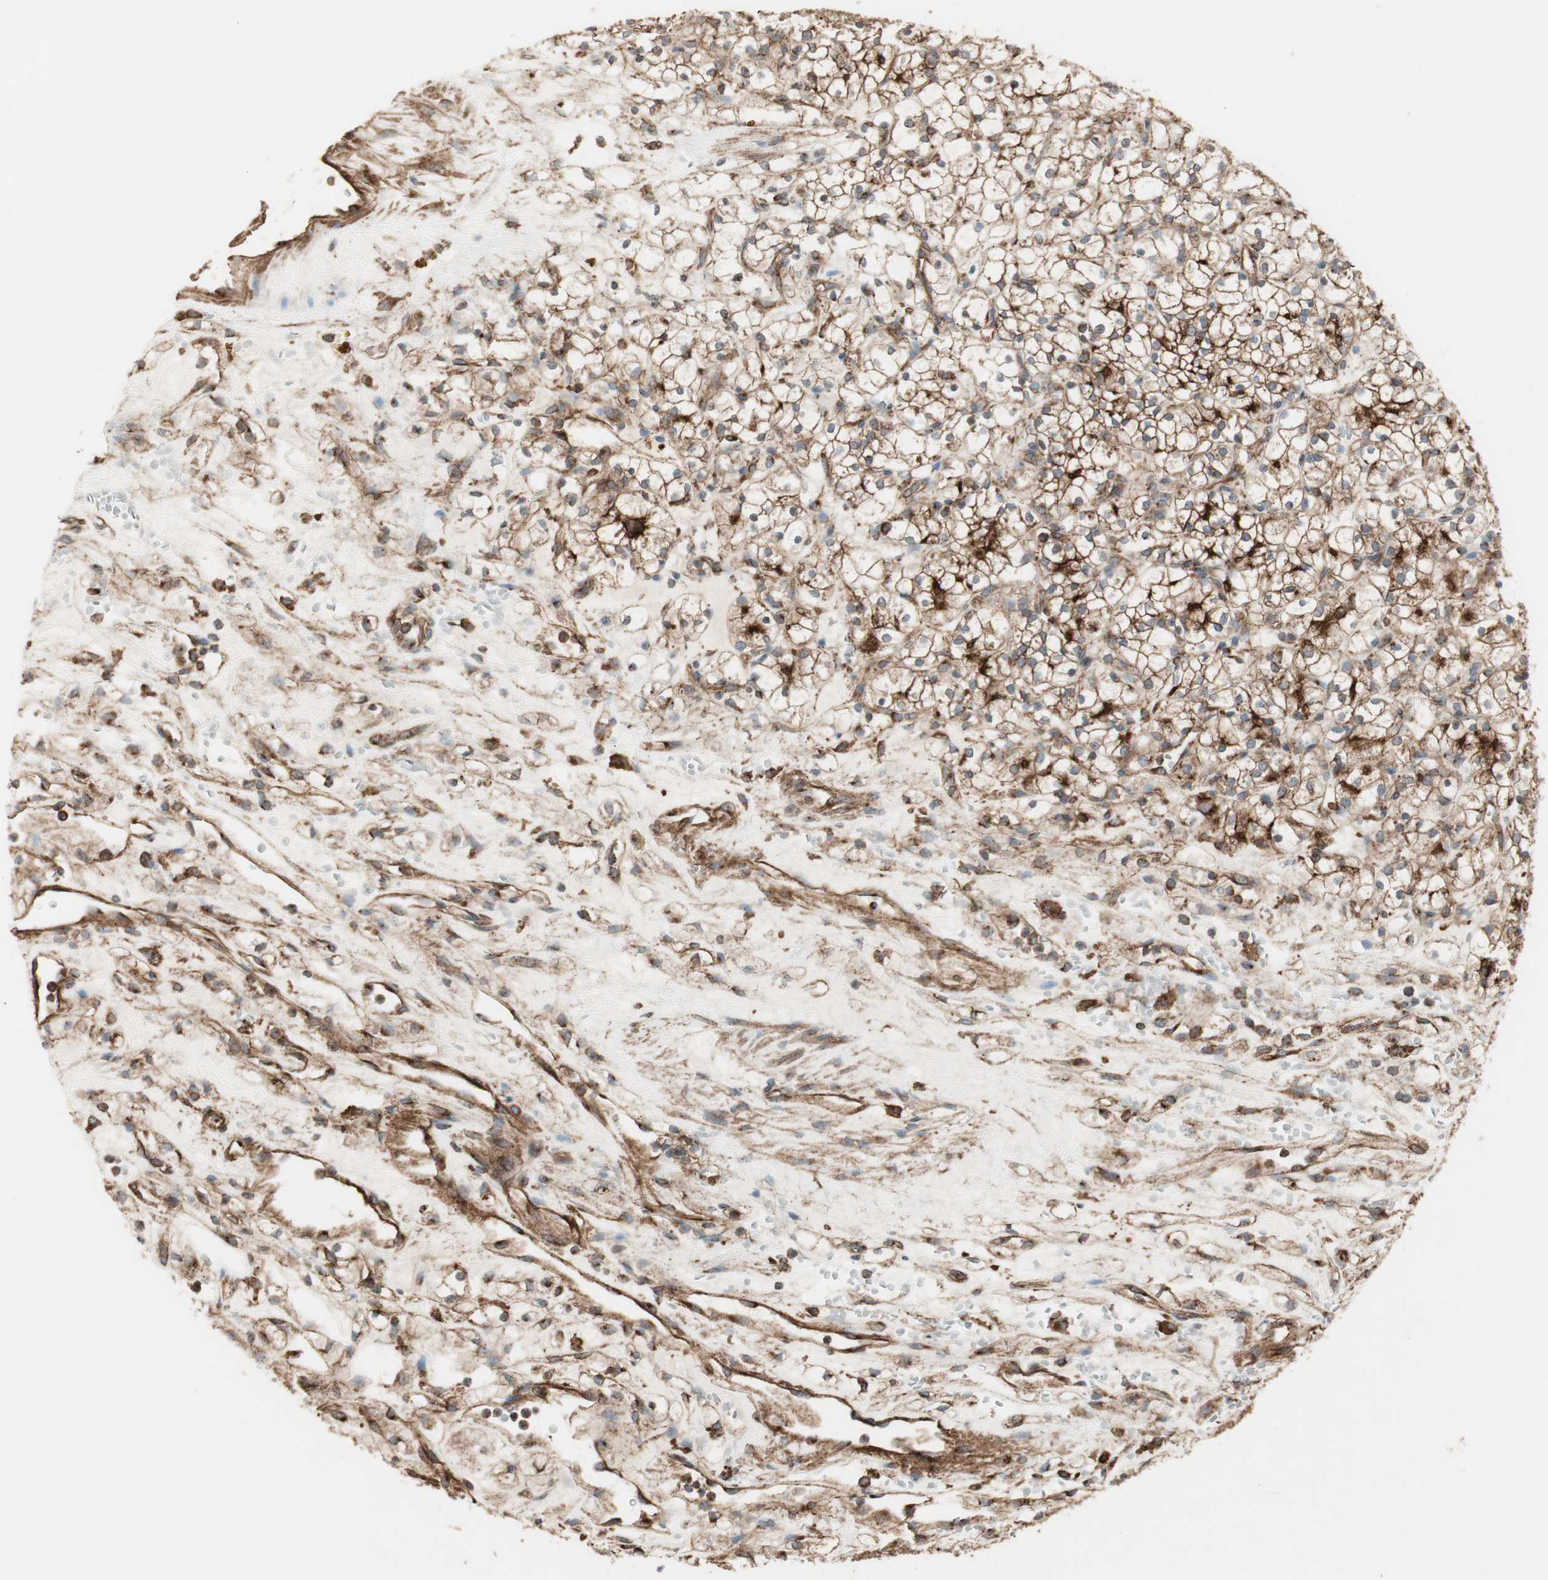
{"staining": {"intensity": "strong", "quantity": ">75%", "location": "cytoplasmic/membranous"}, "tissue": "renal cancer", "cell_type": "Tumor cells", "image_type": "cancer", "snomed": [{"axis": "morphology", "description": "Adenocarcinoma, NOS"}, {"axis": "topography", "description": "Kidney"}], "caption": "Adenocarcinoma (renal) was stained to show a protein in brown. There is high levels of strong cytoplasmic/membranous positivity in about >75% of tumor cells.", "gene": "H6PD", "patient": {"sex": "female", "age": 60}}